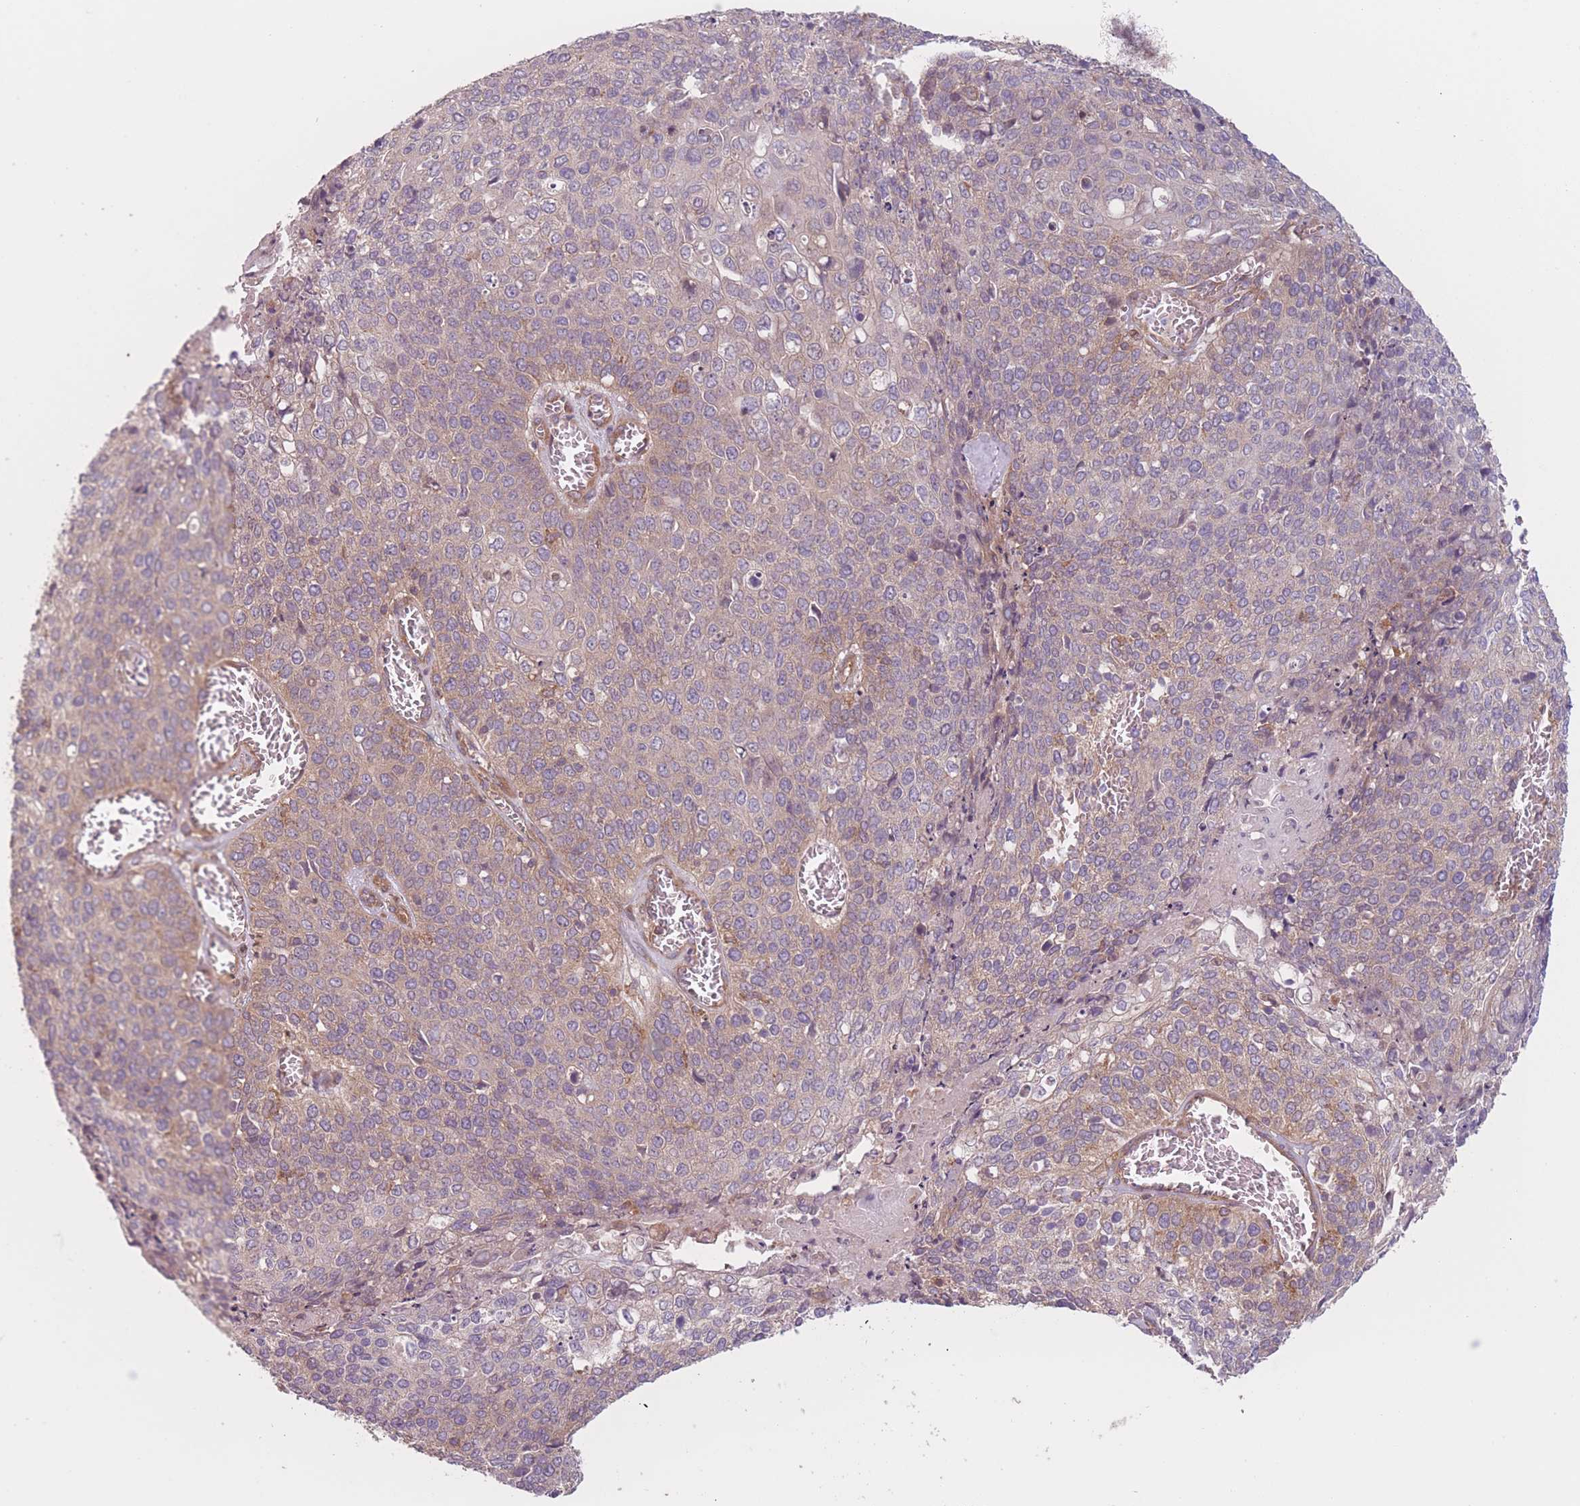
{"staining": {"intensity": "weak", "quantity": "<25%", "location": "cytoplasmic/membranous"}, "tissue": "cervical cancer", "cell_type": "Tumor cells", "image_type": "cancer", "snomed": [{"axis": "morphology", "description": "Squamous cell carcinoma, NOS"}, {"axis": "topography", "description": "Cervix"}], "caption": "A micrograph of squamous cell carcinoma (cervical) stained for a protein reveals no brown staining in tumor cells.", "gene": "WASHC2A", "patient": {"sex": "female", "age": 39}}